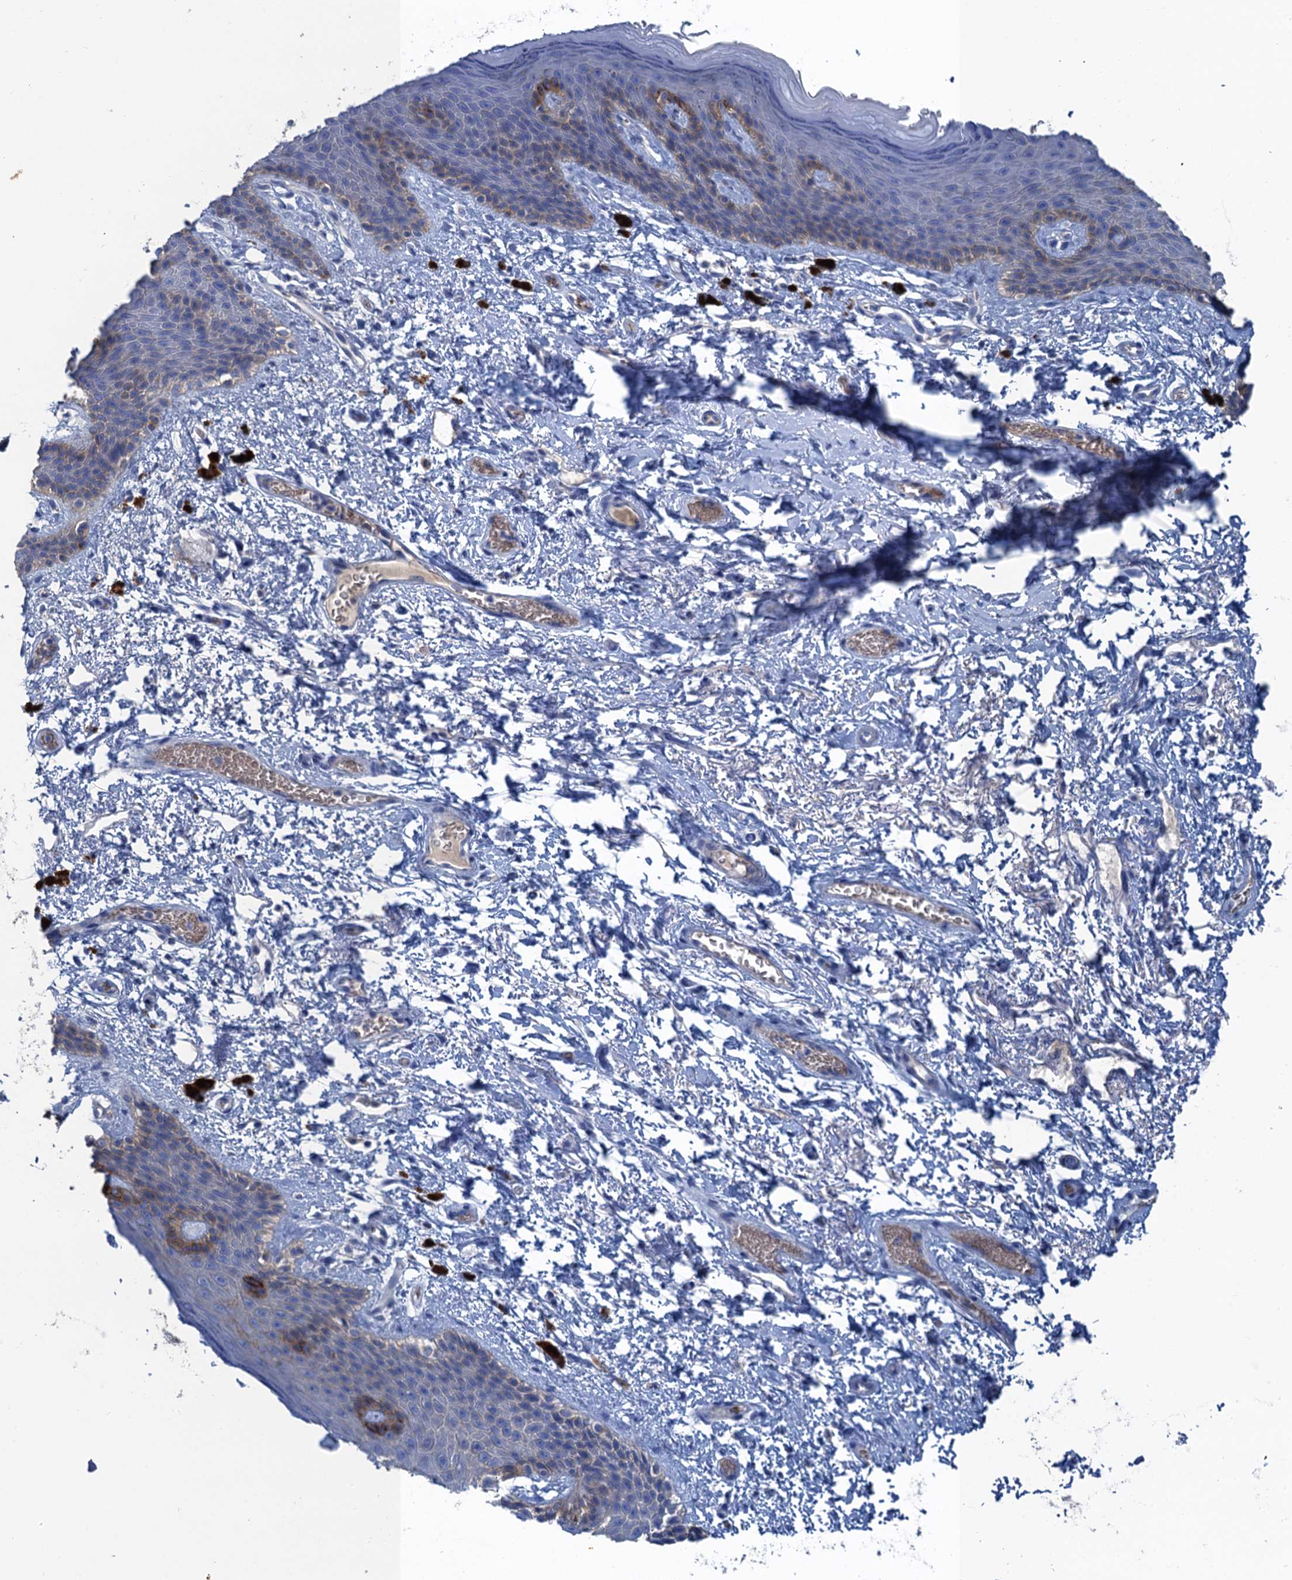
{"staining": {"intensity": "strong", "quantity": "<25%", "location": "cytoplasmic/membranous"}, "tissue": "skin", "cell_type": "Epidermal cells", "image_type": "normal", "snomed": [{"axis": "morphology", "description": "Normal tissue, NOS"}, {"axis": "topography", "description": "Anal"}], "caption": "Strong cytoplasmic/membranous protein expression is seen in approximately <25% of epidermal cells in skin. The staining is performed using DAB (3,3'-diaminobenzidine) brown chromogen to label protein expression. The nuclei are counter-stained blue using hematoxylin.", "gene": "MYADML2", "patient": {"sex": "female", "age": 46}}